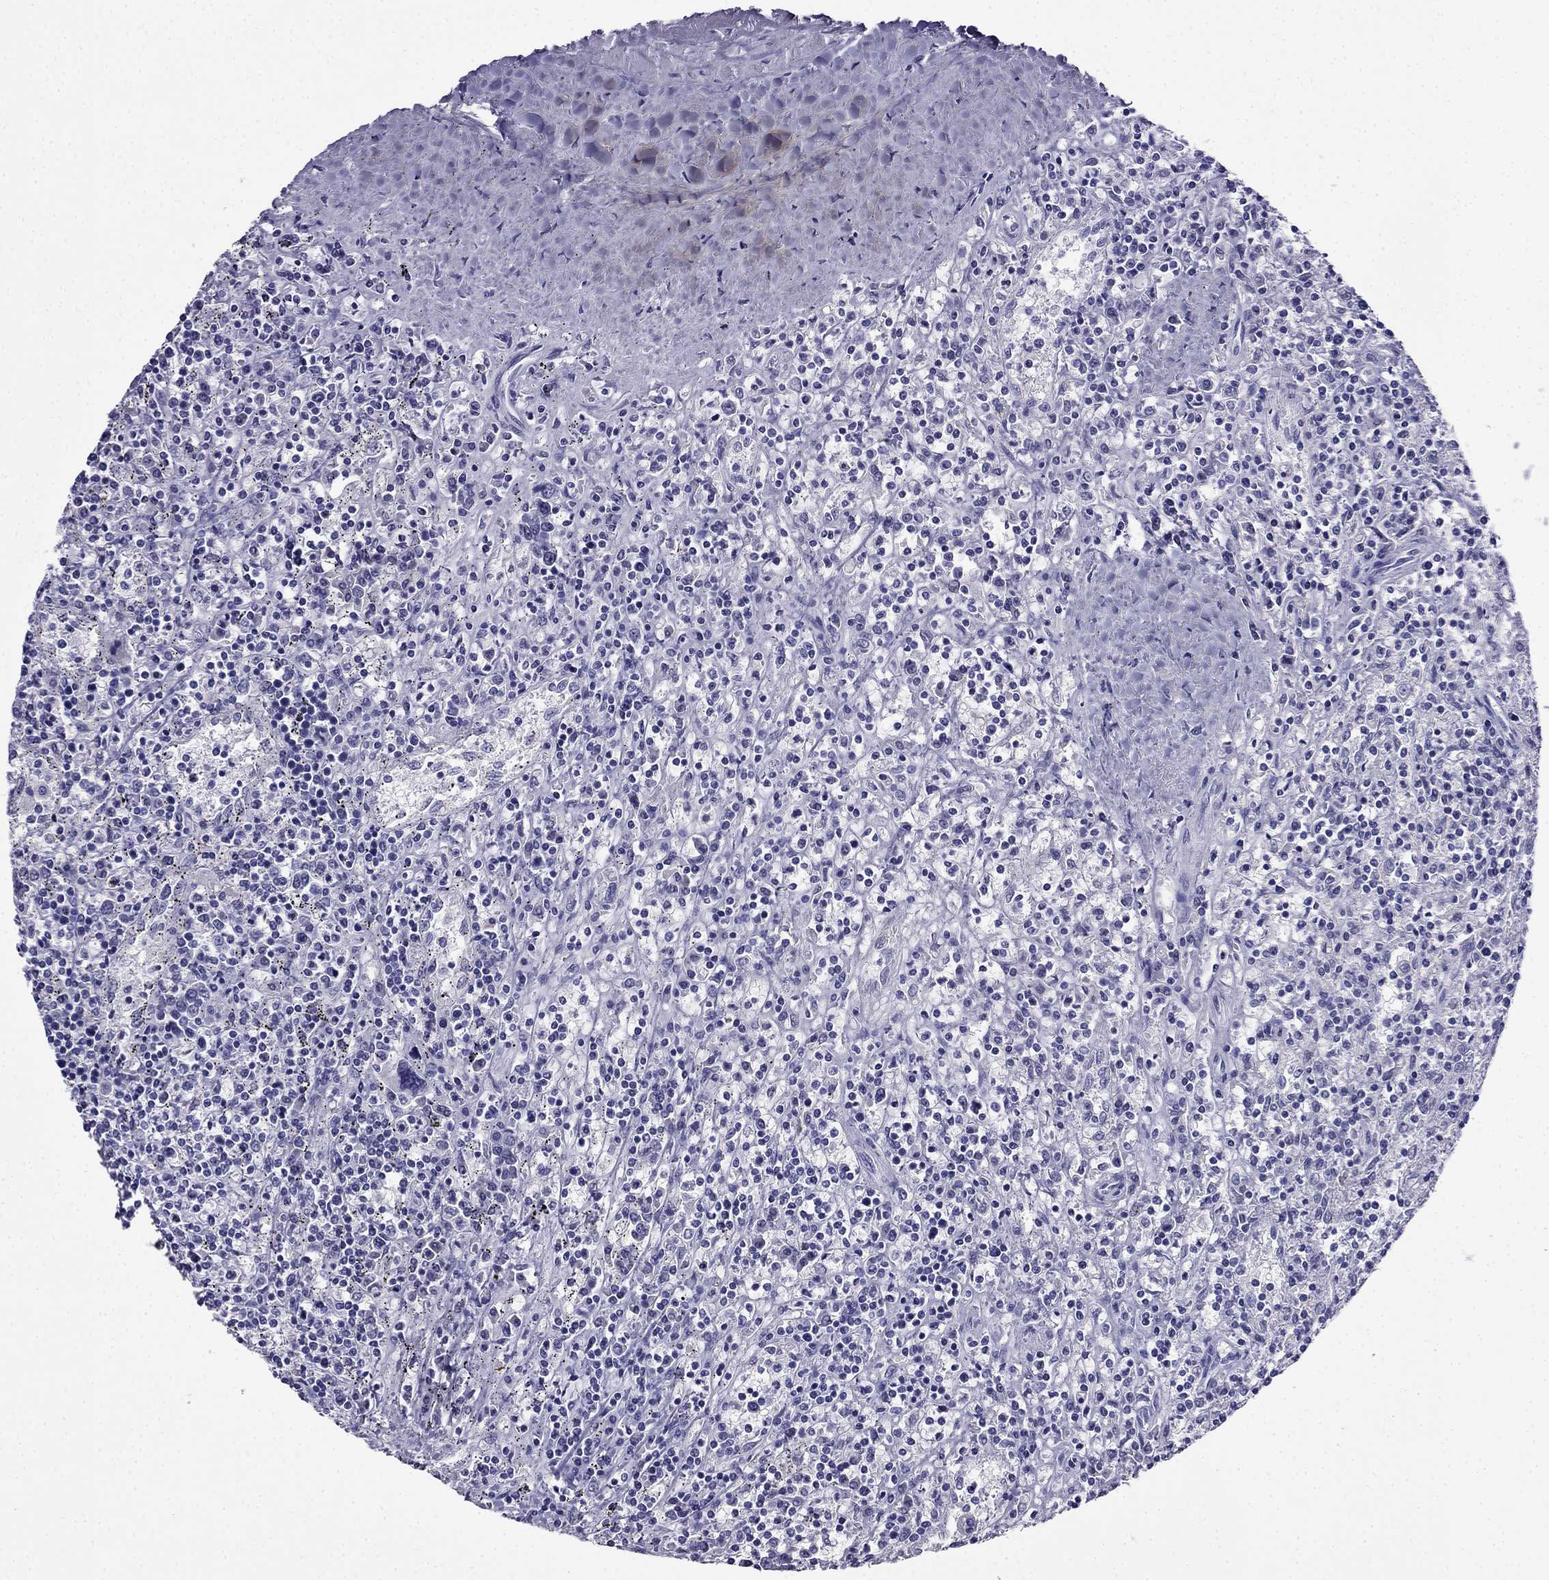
{"staining": {"intensity": "negative", "quantity": "none", "location": "none"}, "tissue": "lymphoma", "cell_type": "Tumor cells", "image_type": "cancer", "snomed": [{"axis": "morphology", "description": "Malignant lymphoma, non-Hodgkin's type, Low grade"}, {"axis": "topography", "description": "Spleen"}], "caption": "This is an IHC micrograph of malignant lymphoma, non-Hodgkin's type (low-grade). There is no staining in tumor cells.", "gene": "CDHR4", "patient": {"sex": "male", "age": 62}}